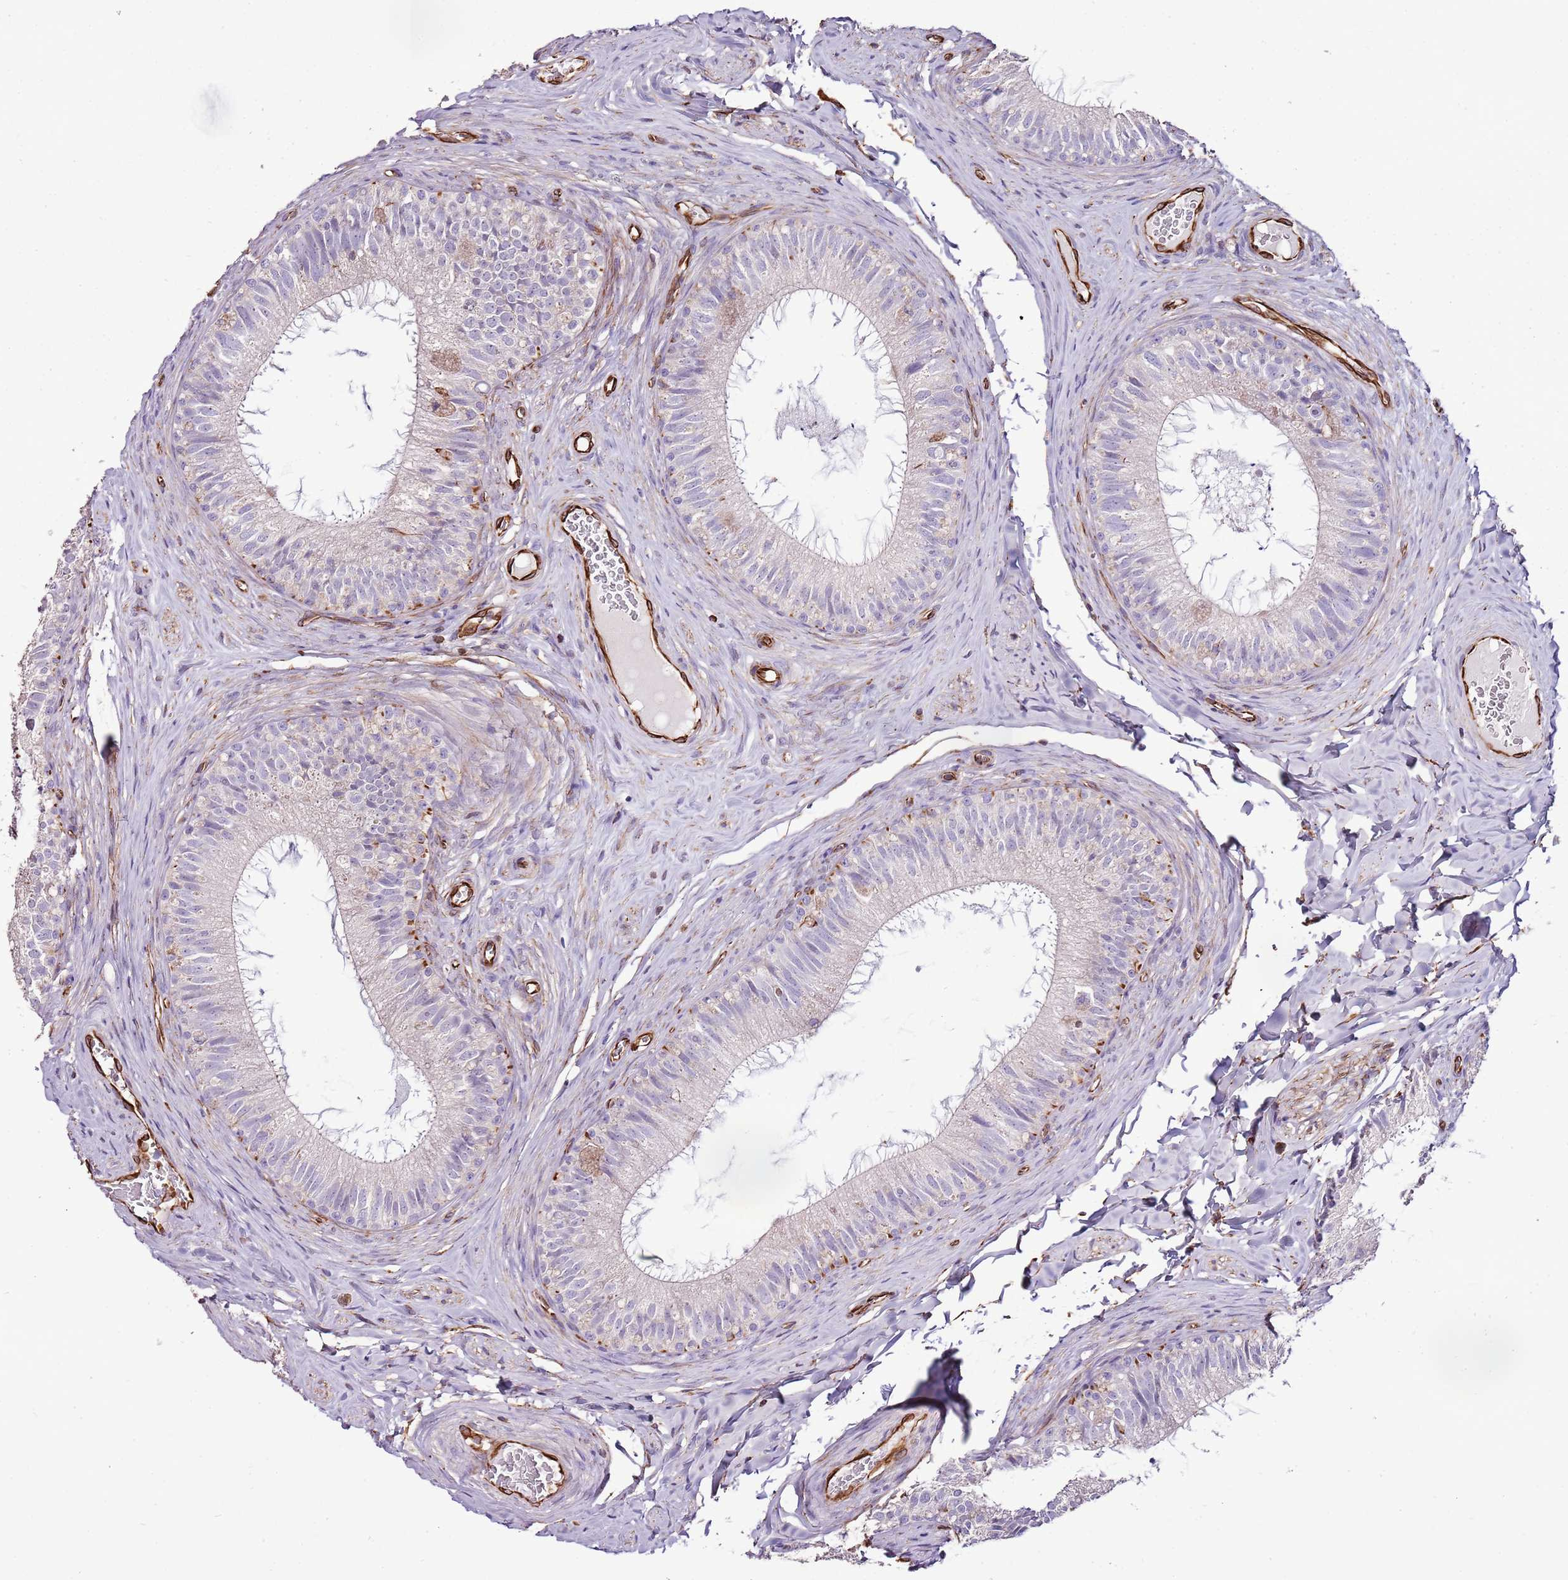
{"staining": {"intensity": "moderate", "quantity": "<25%", "location": "cytoplasmic/membranous"}, "tissue": "epididymis", "cell_type": "Glandular cells", "image_type": "normal", "snomed": [{"axis": "morphology", "description": "Normal tissue, NOS"}, {"axis": "topography", "description": "Epididymis"}], "caption": "Immunohistochemical staining of unremarkable human epididymis reveals <25% levels of moderate cytoplasmic/membranous protein positivity in approximately <25% of glandular cells.", "gene": "ZNF786", "patient": {"sex": "male", "age": 34}}